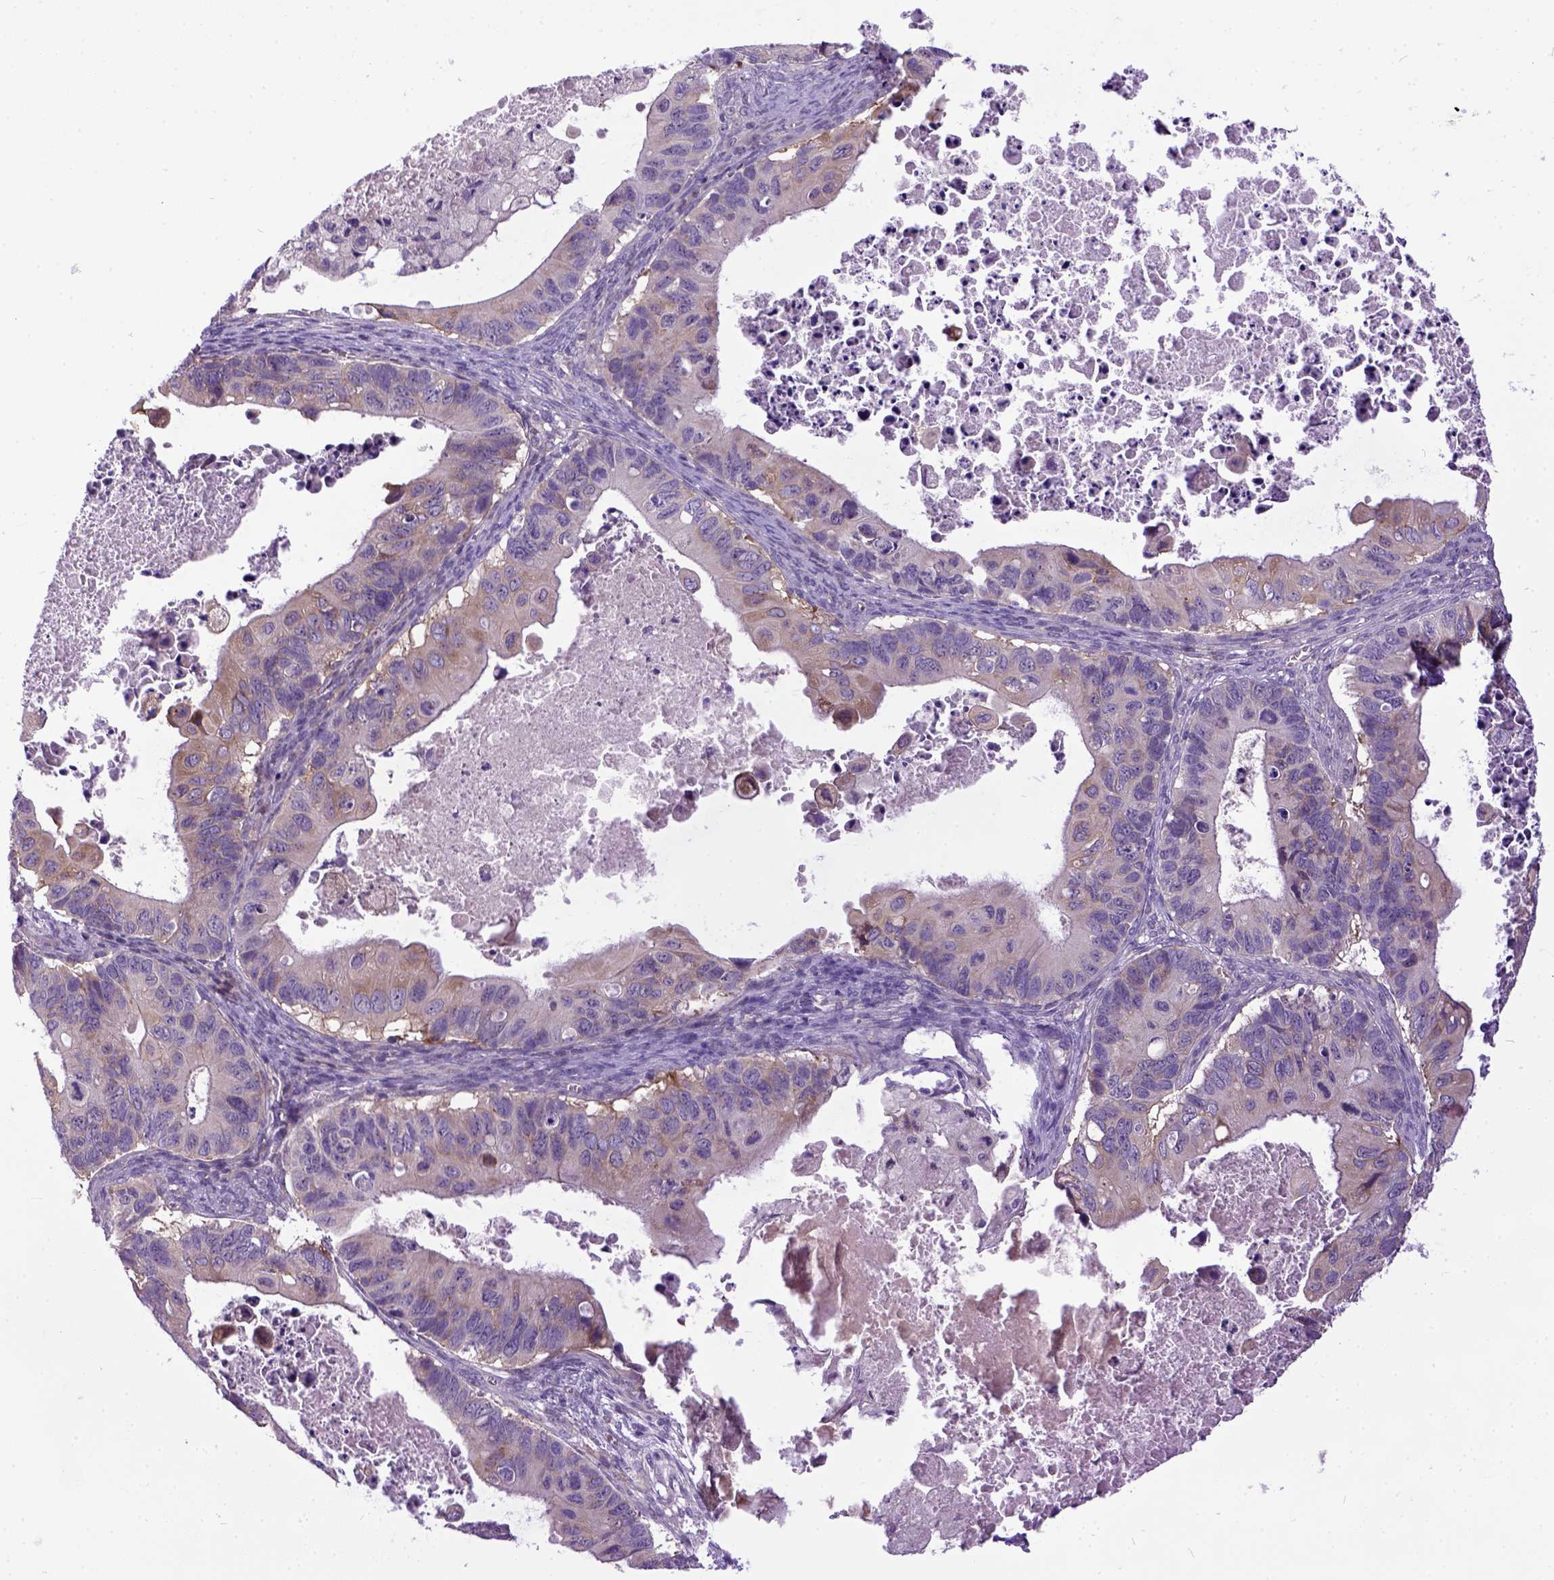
{"staining": {"intensity": "moderate", "quantity": "25%-75%", "location": "cytoplasmic/membranous"}, "tissue": "ovarian cancer", "cell_type": "Tumor cells", "image_type": "cancer", "snomed": [{"axis": "morphology", "description": "Cystadenocarcinoma, mucinous, NOS"}, {"axis": "topography", "description": "Ovary"}], "caption": "A brown stain highlights moderate cytoplasmic/membranous staining of a protein in ovarian mucinous cystadenocarcinoma tumor cells. (IHC, brightfield microscopy, high magnification).", "gene": "NEK5", "patient": {"sex": "female", "age": 64}}